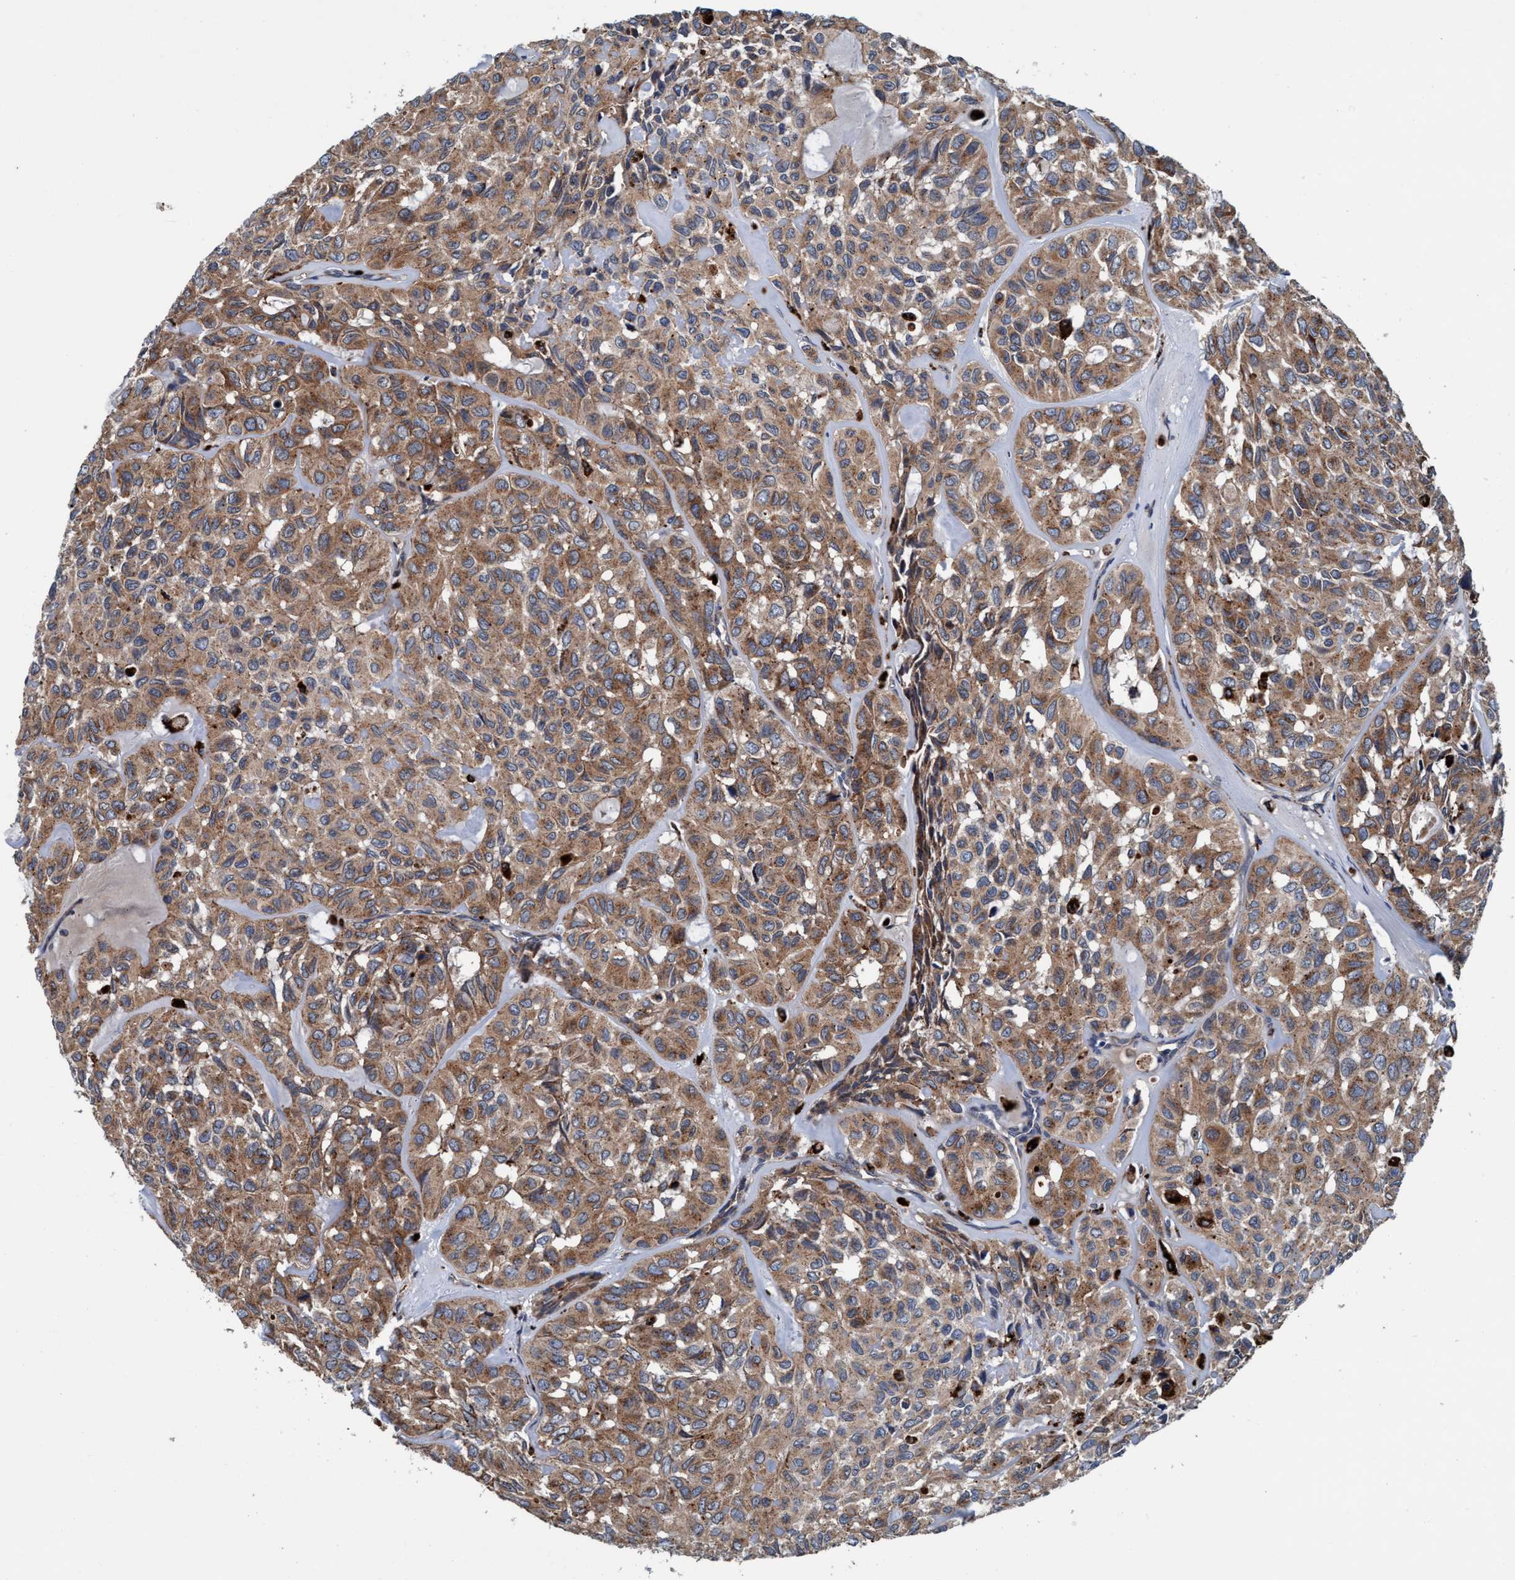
{"staining": {"intensity": "moderate", "quantity": ">75%", "location": "cytoplasmic/membranous"}, "tissue": "head and neck cancer", "cell_type": "Tumor cells", "image_type": "cancer", "snomed": [{"axis": "morphology", "description": "Adenocarcinoma, NOS"}, {"axis": "topography", "description": "Salivary gland, NOS"}, {"axis": "topography", "description": "Head-Neck"}], "caption": "An image showing moderate cytoplasmic/membranous staining in approximately >75% of tumor cells in head and neck cancer (adenocarcinoma), as visualized by brown immunohistochemical staining.", "gene": "ENDOG", "patient": {"sex": "female", "age": 76}}